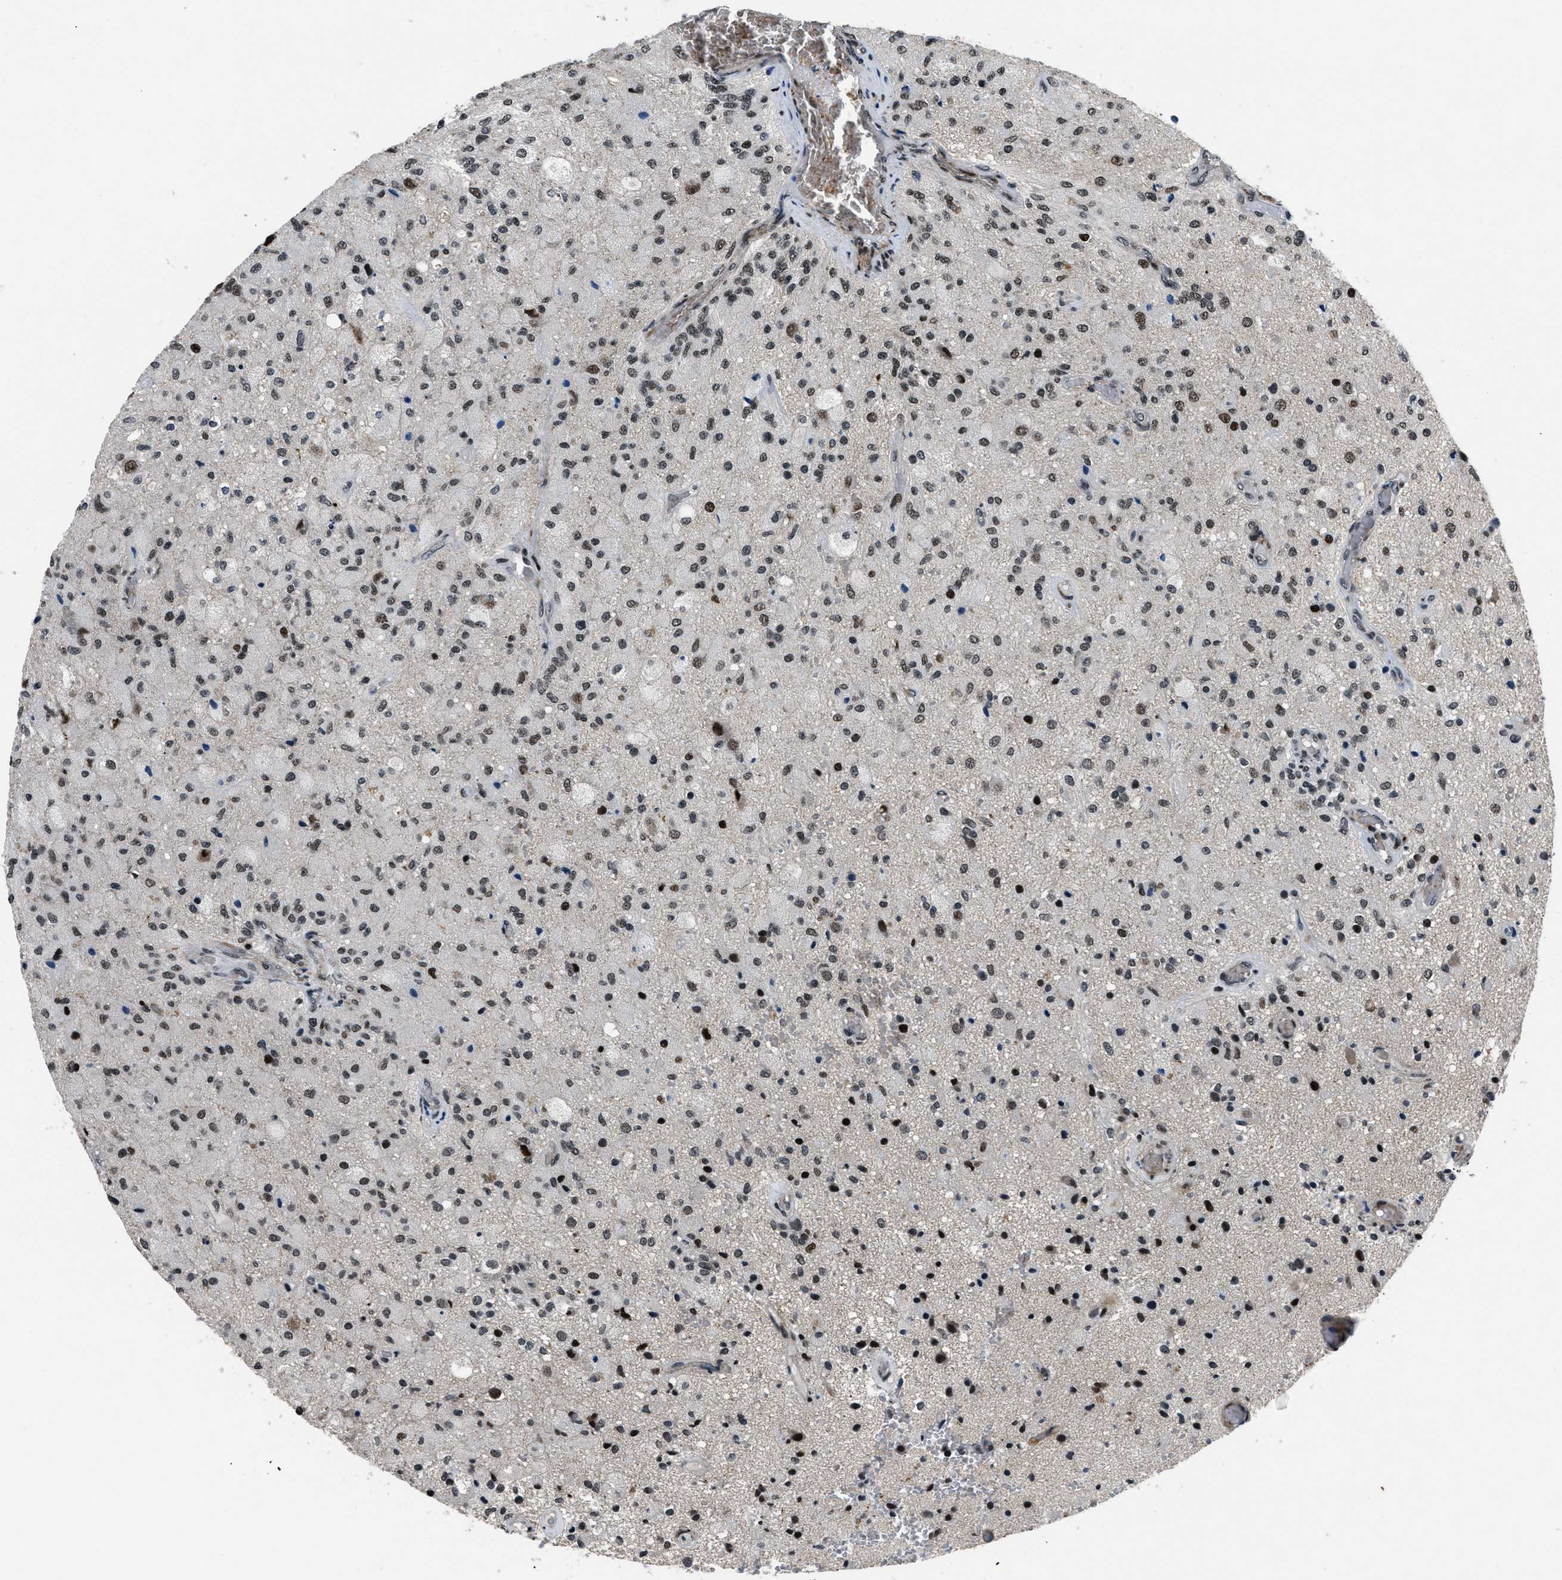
{"staining": {"intensity": "strong", "quantity": ">75%", "location": "nuclear"}, "tissue": "glioma", "cell_type": "Tumor cells", "image_type": "cancer", "snomed": [{"axis": "morphology", "description": "Normal tissue, NOS"}, {"axis": "morphology", "description": "Glioma, malignant, High grade"}, {"axis": "topography", "description": "Cerebral cortex"}], "caption": "Immunohistochemistry of malignant glioma (high-grade) reveals high levels of strong nuclear staining in about >75% of tumor cells. Immunohistochemistry (ihc) stains the protein of interest in brown and the nuclei are stained blue.", "gene": "SMARCB1", "patient": {"sex": "male", "age": 77}}